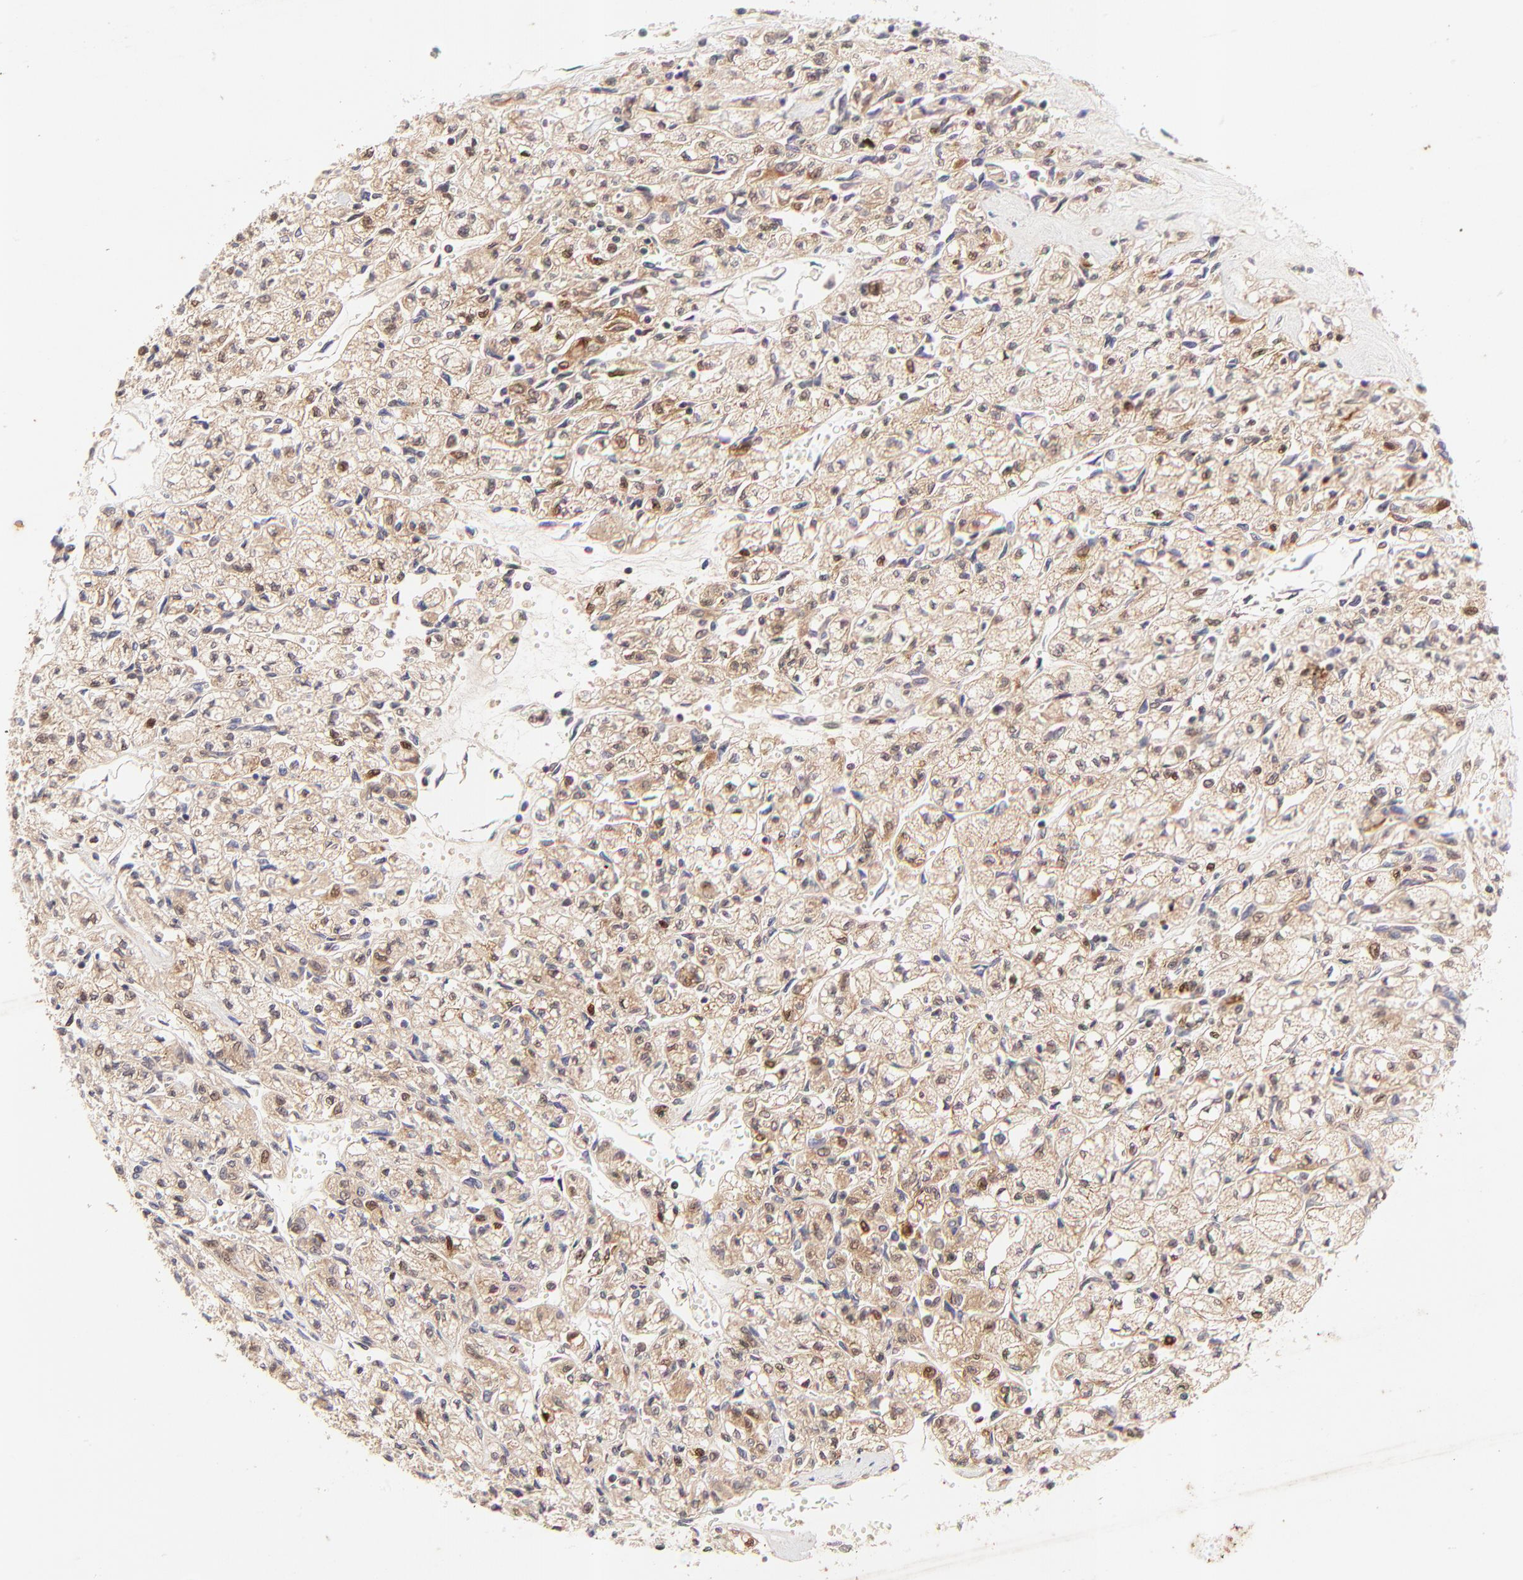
{"staining": {"intensity": "moderate", "quantity": ">75%", "location": "cytoplasmic/membranous,nuclear"}, "tissue": "renal cancer", "cell_type": "Tumor cells", "image_type": "cancer", "snomed": [{"axis": "morphology", "description": "Adenocarcinoma, NOS"}, {"axis": "topography", "description": "Kidney"}], "caption": "The photomicrograph shows staining of renal adenocarcinoma, revealing moderate cytoplasmic/membranous and nuclear protein positivity (brown color) within tumor cells.", "gene": "TNRC6B", "patient": {"sex": "male", "age": 78}}